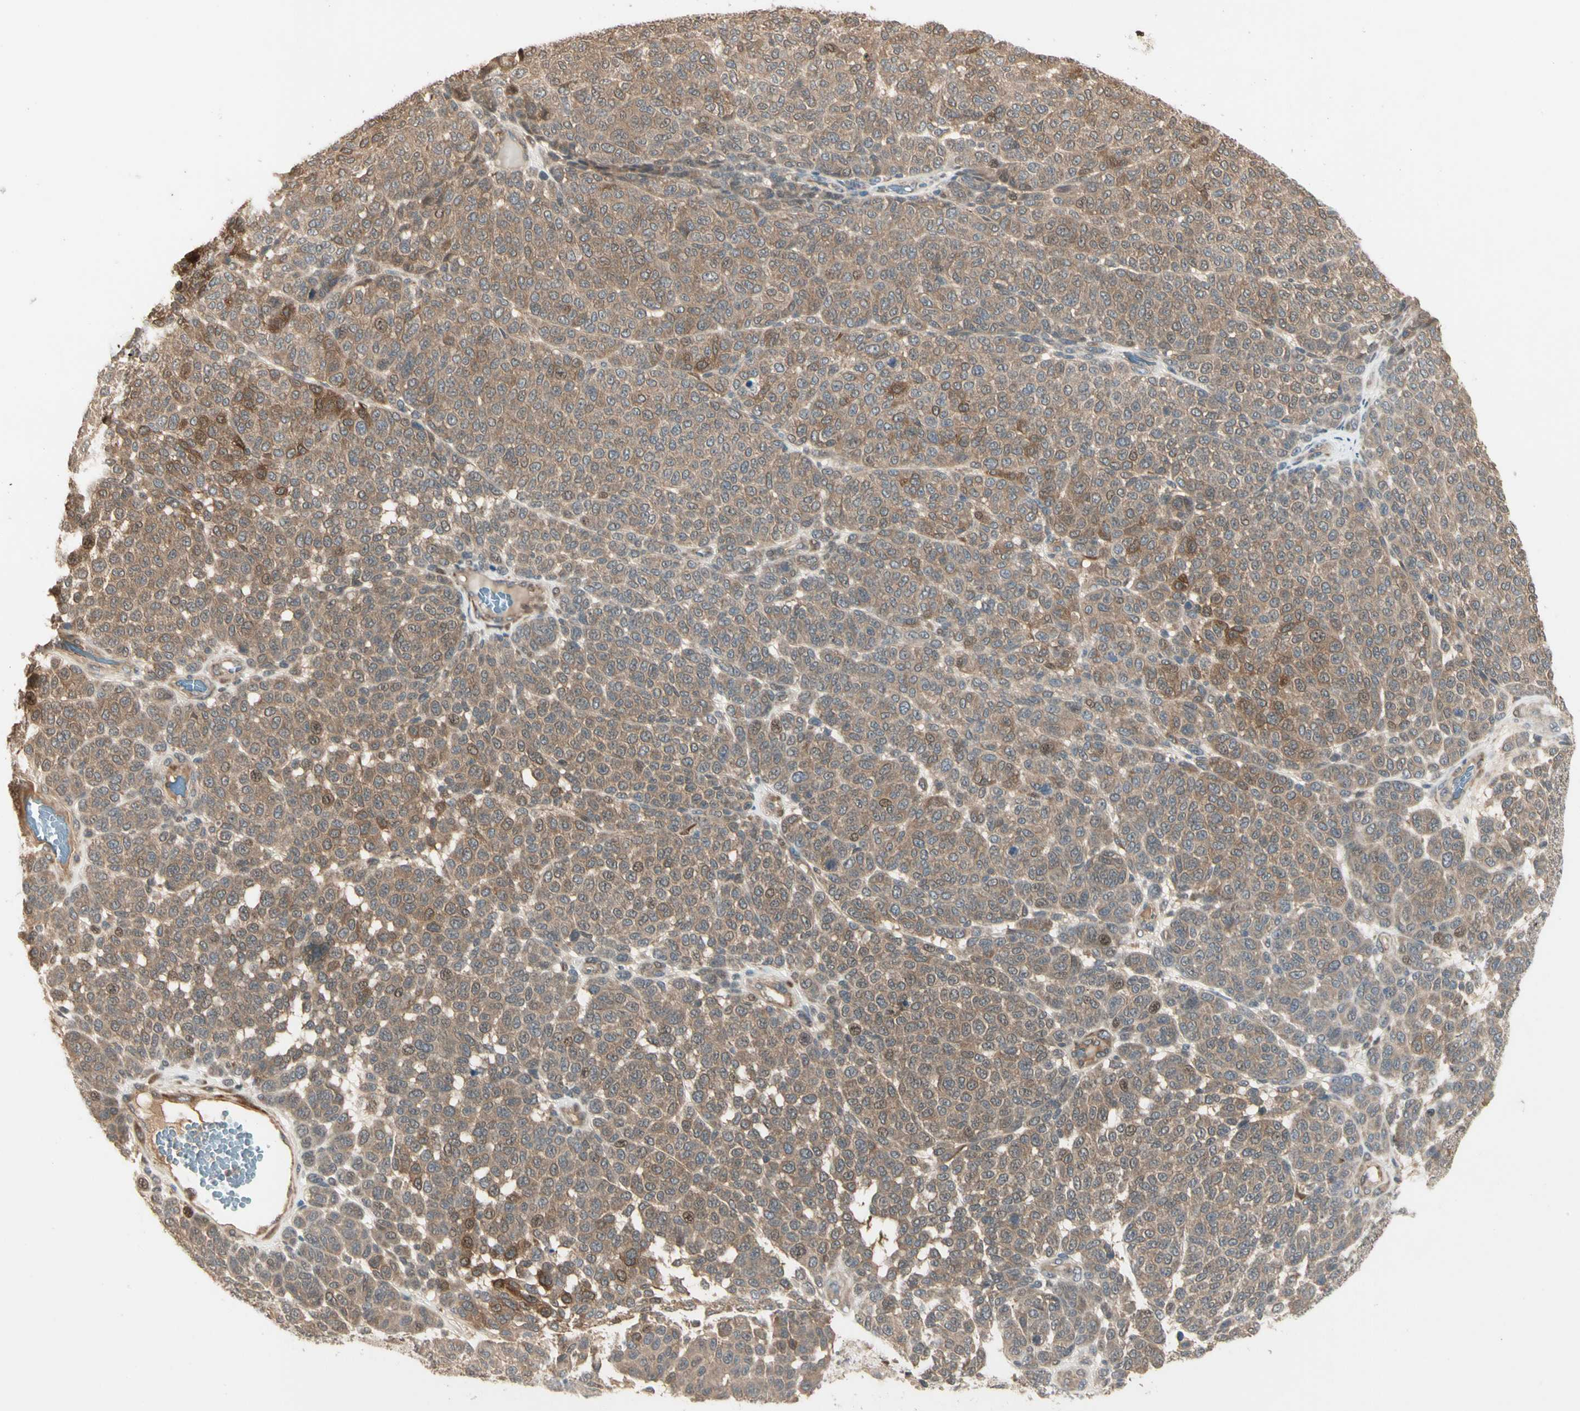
{"staining": {"intensity": "weak", "quantity": ">75%", "location": "cytoplasmic/membranous"}, "tissue": "melanoma", "cell_type": "Tumor cells", "image_type": "cancer", "snomed": [{"axis": "morphology", "description": "Malignant melanoma, NOS"}, {"axis": "topography", "description": "Skin"}], "caption": "Protein analysis of melanoma tissue shows weak cytoplasmic/membranous positivity in about >75% of tumor cells.", "gene": "ATG4C", "patient": {"sex": "male", "age": 59}}